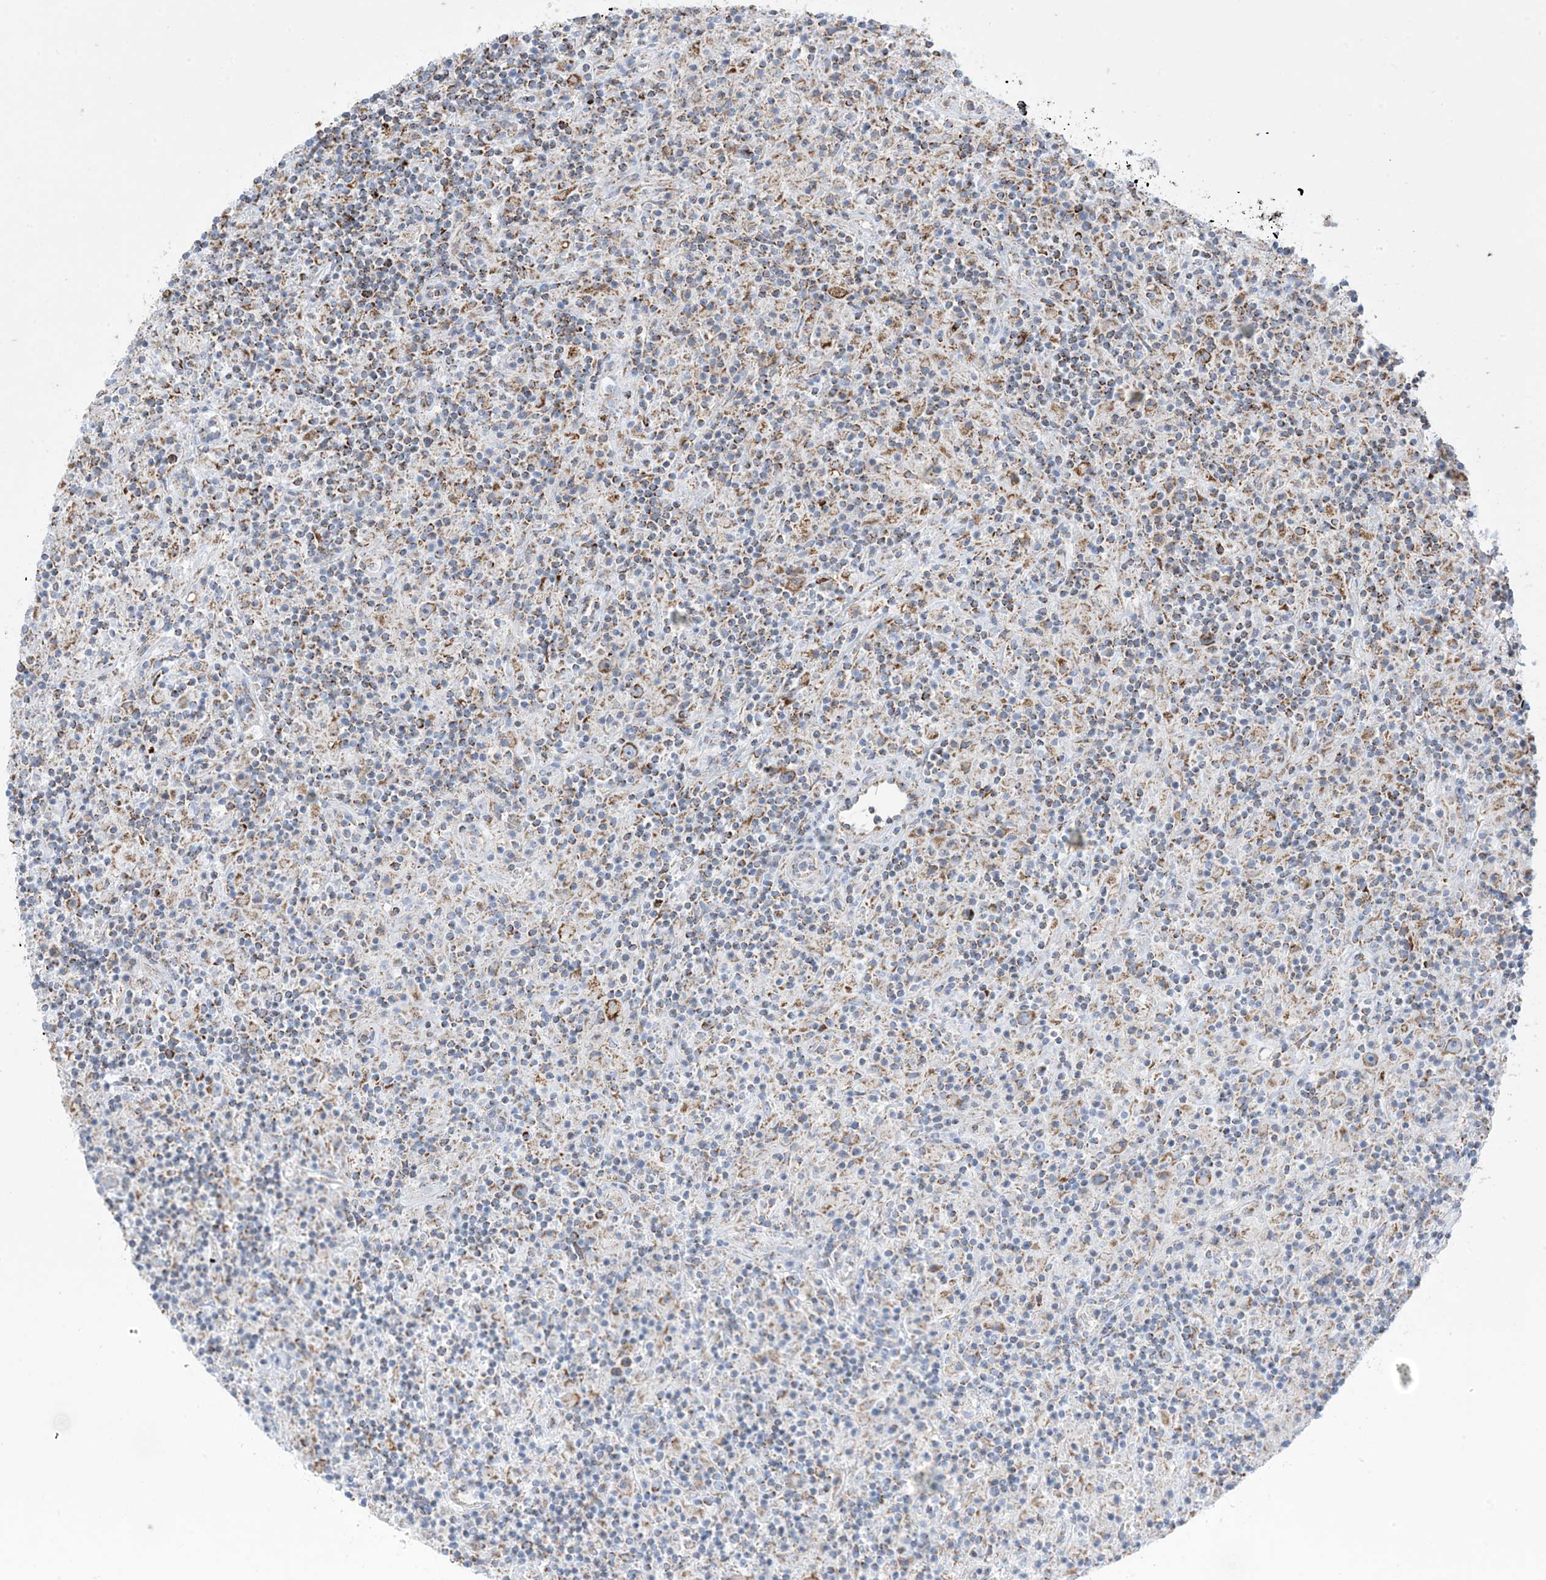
{"staining": {"intensity": "moderate", "quantity": ">75%", "location": "cytoplasmic/membranous"}, "tissue": "lymphoma", "cell_type": "Tumor cells", "image_type": "cancer", "snomed": [{"axis": "morphology", "description": "Hodgkin's disease, NOS"}, {"axis": "topography", "description": "Lymph node"}], "caption": "Immunohistochemistry staining of Hodgkin's disease, which displays medium levels of moderate cytoplasmic/membranous positivity in about >75% of tumor cells indicating moderate cytoplasmic/membranous protein positivity. The staining was performed using DAB (3,3'-diaminobenzidine) (brown) for protein detection and nuclei were counterstained in hematoxylin (blue).", "gene": "SAMM50", "patient": {"sex": "male", "age": 70}}